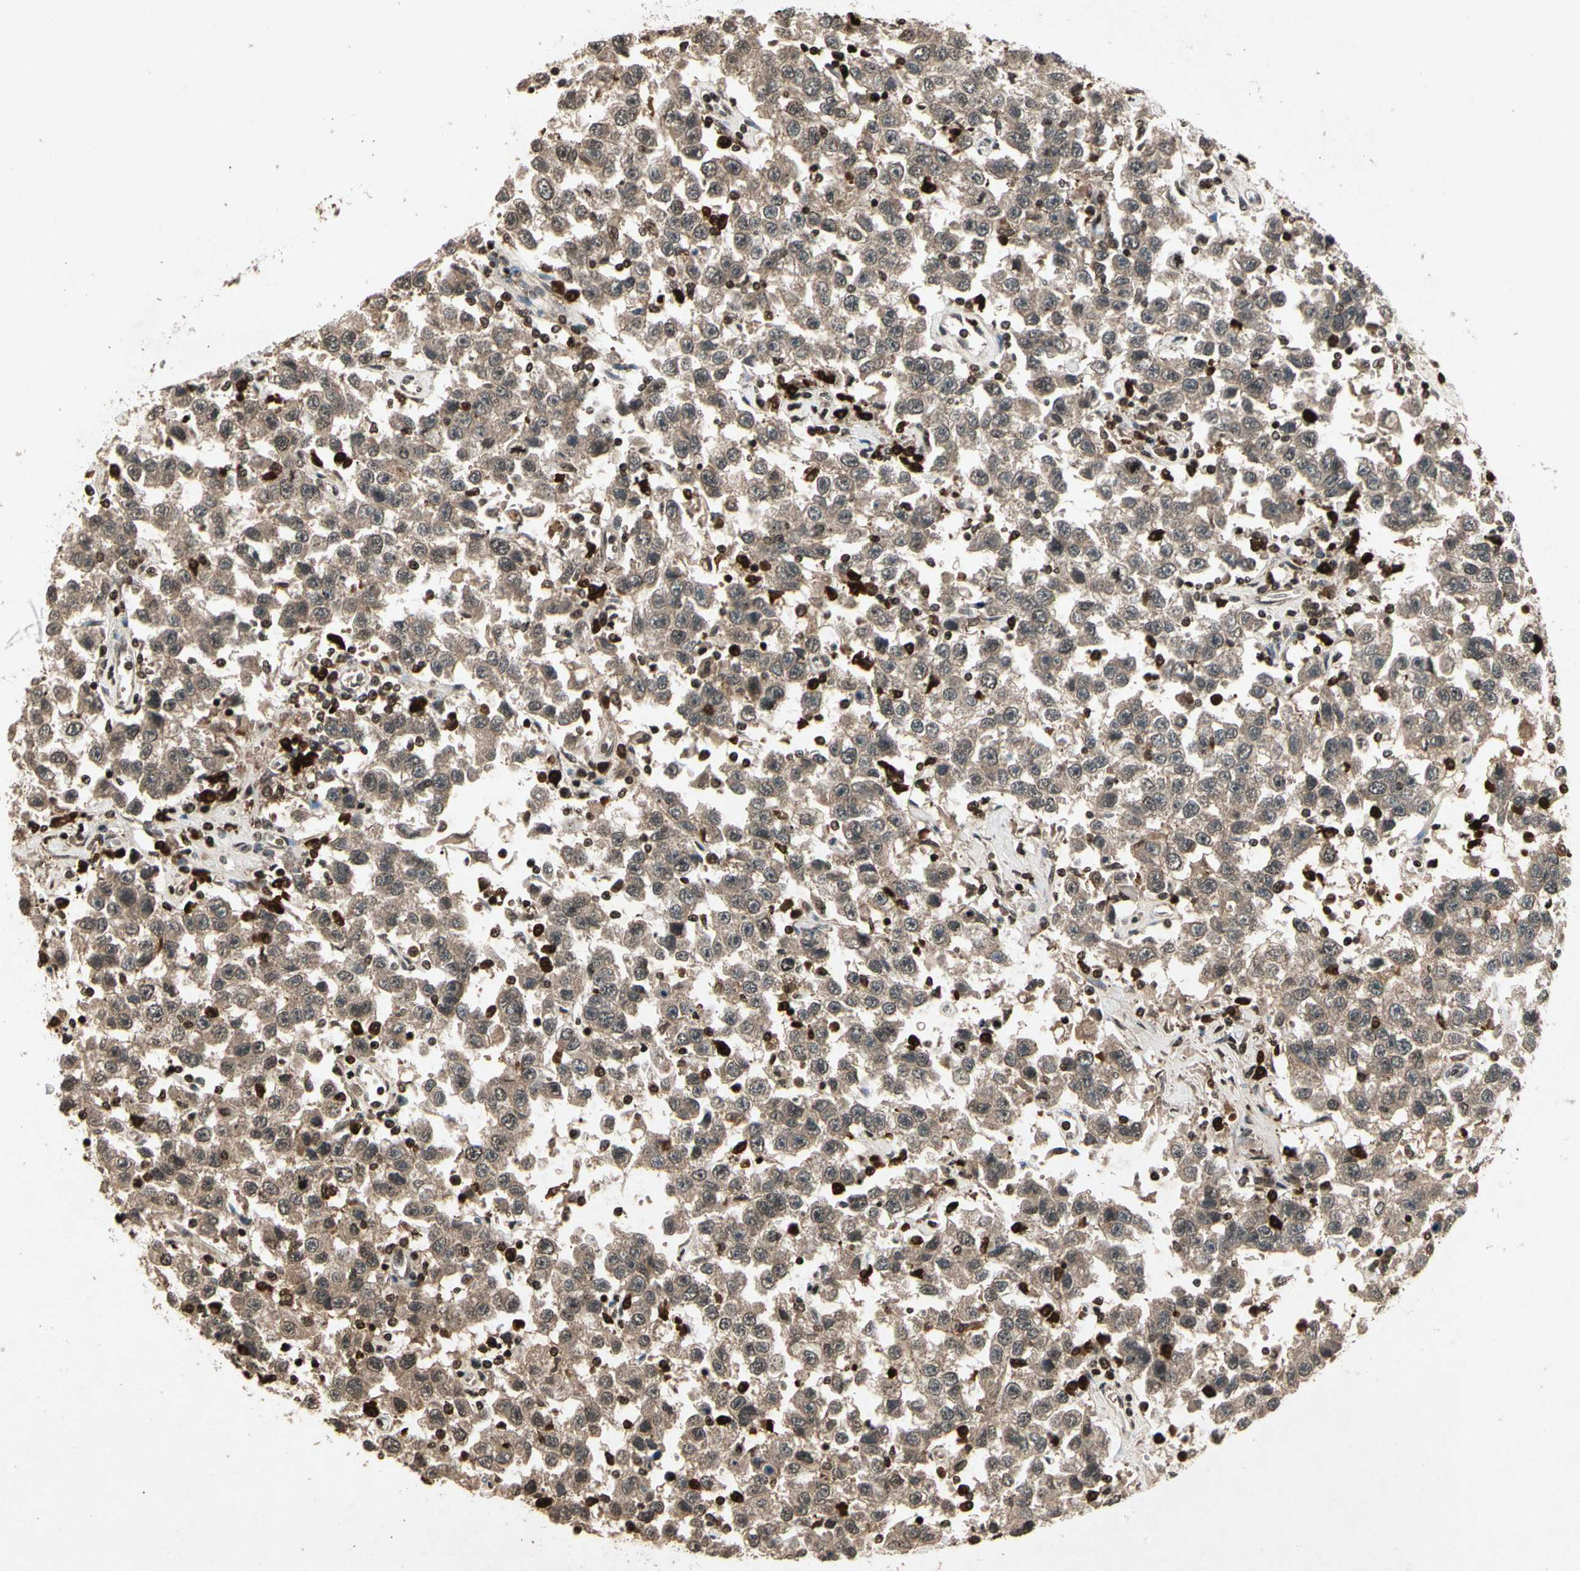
{"staining": {"intensity": "moderate", "quantity": ">75%", "location": "cytoplasmic/membranous"}, "tissue": "testis cancer", "cell_type": "Tumor cells", "image_type": "cancer", "snomed": [{"axis": "morphology", "description": "Seminoma, NOS"}, {"axis": "topography", "description": "Testis"}], "caption": "The immunohistochemical stain shows moderate cytoplasmic/membranous expression in tumor cells of testis cancer tissue.", "gene": "GLRX", "patient": {"sex": "male", "age": 41}}